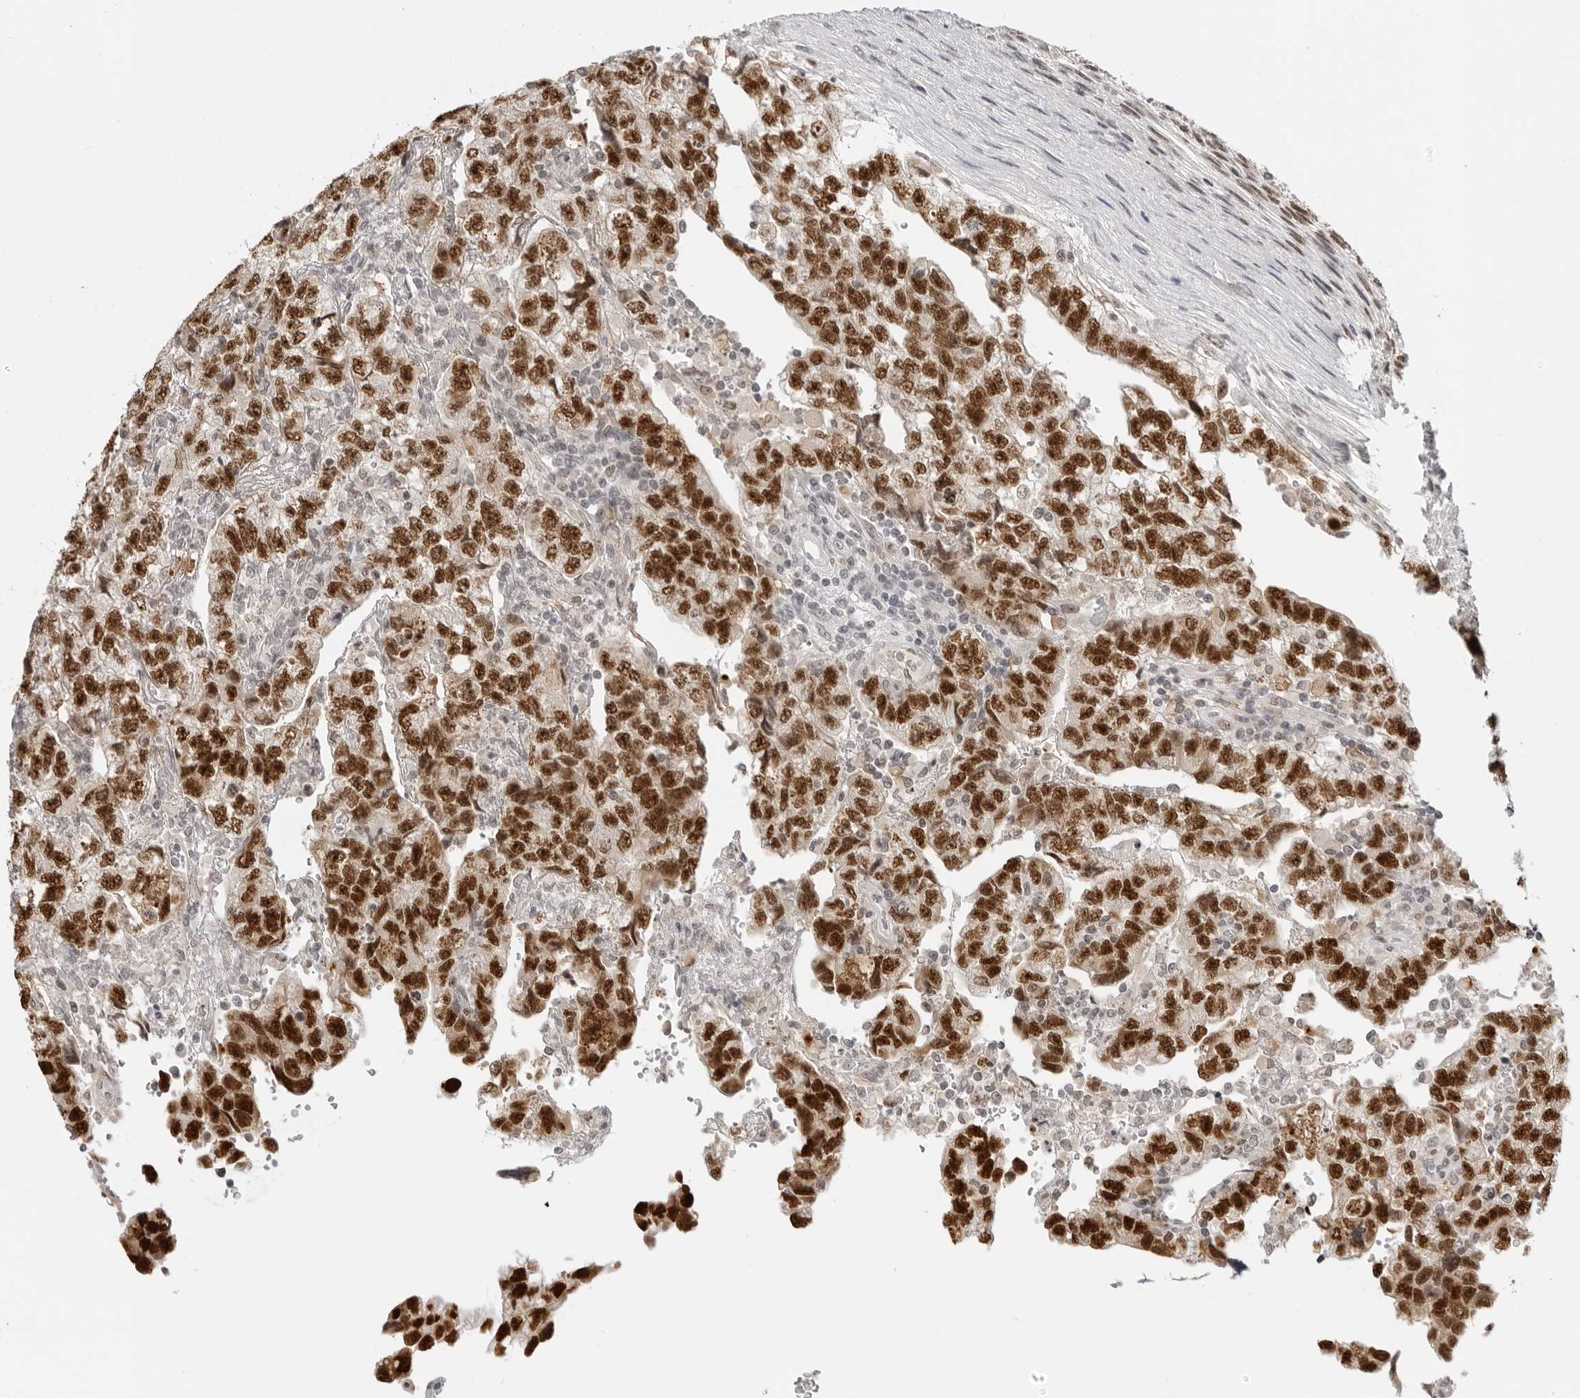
{"staining": {"intensity": "strong", "quantity": ">75%", "location": "nuclear"}, "tissue": "testis cancer", "cell_type": "Tumor cells", "image_type": "cancer", "snomed": [{"axis": "morphology", "description": "Normal tissue, NOS"}, {"axis": "morphology", "description": "Carcinoma, Embryonal, NOS"}, {"axis": "topography", "description": "Testis"}], "caption": "Strong nuclear expression is appreciated in about >75% of tumor cells in embryonal carcinoma (testis). (DAB IHC, brown staining for protein, blue staining for nuclei).", "gene": "MSH6", "patient": {"sex": "male", "age": 36}}